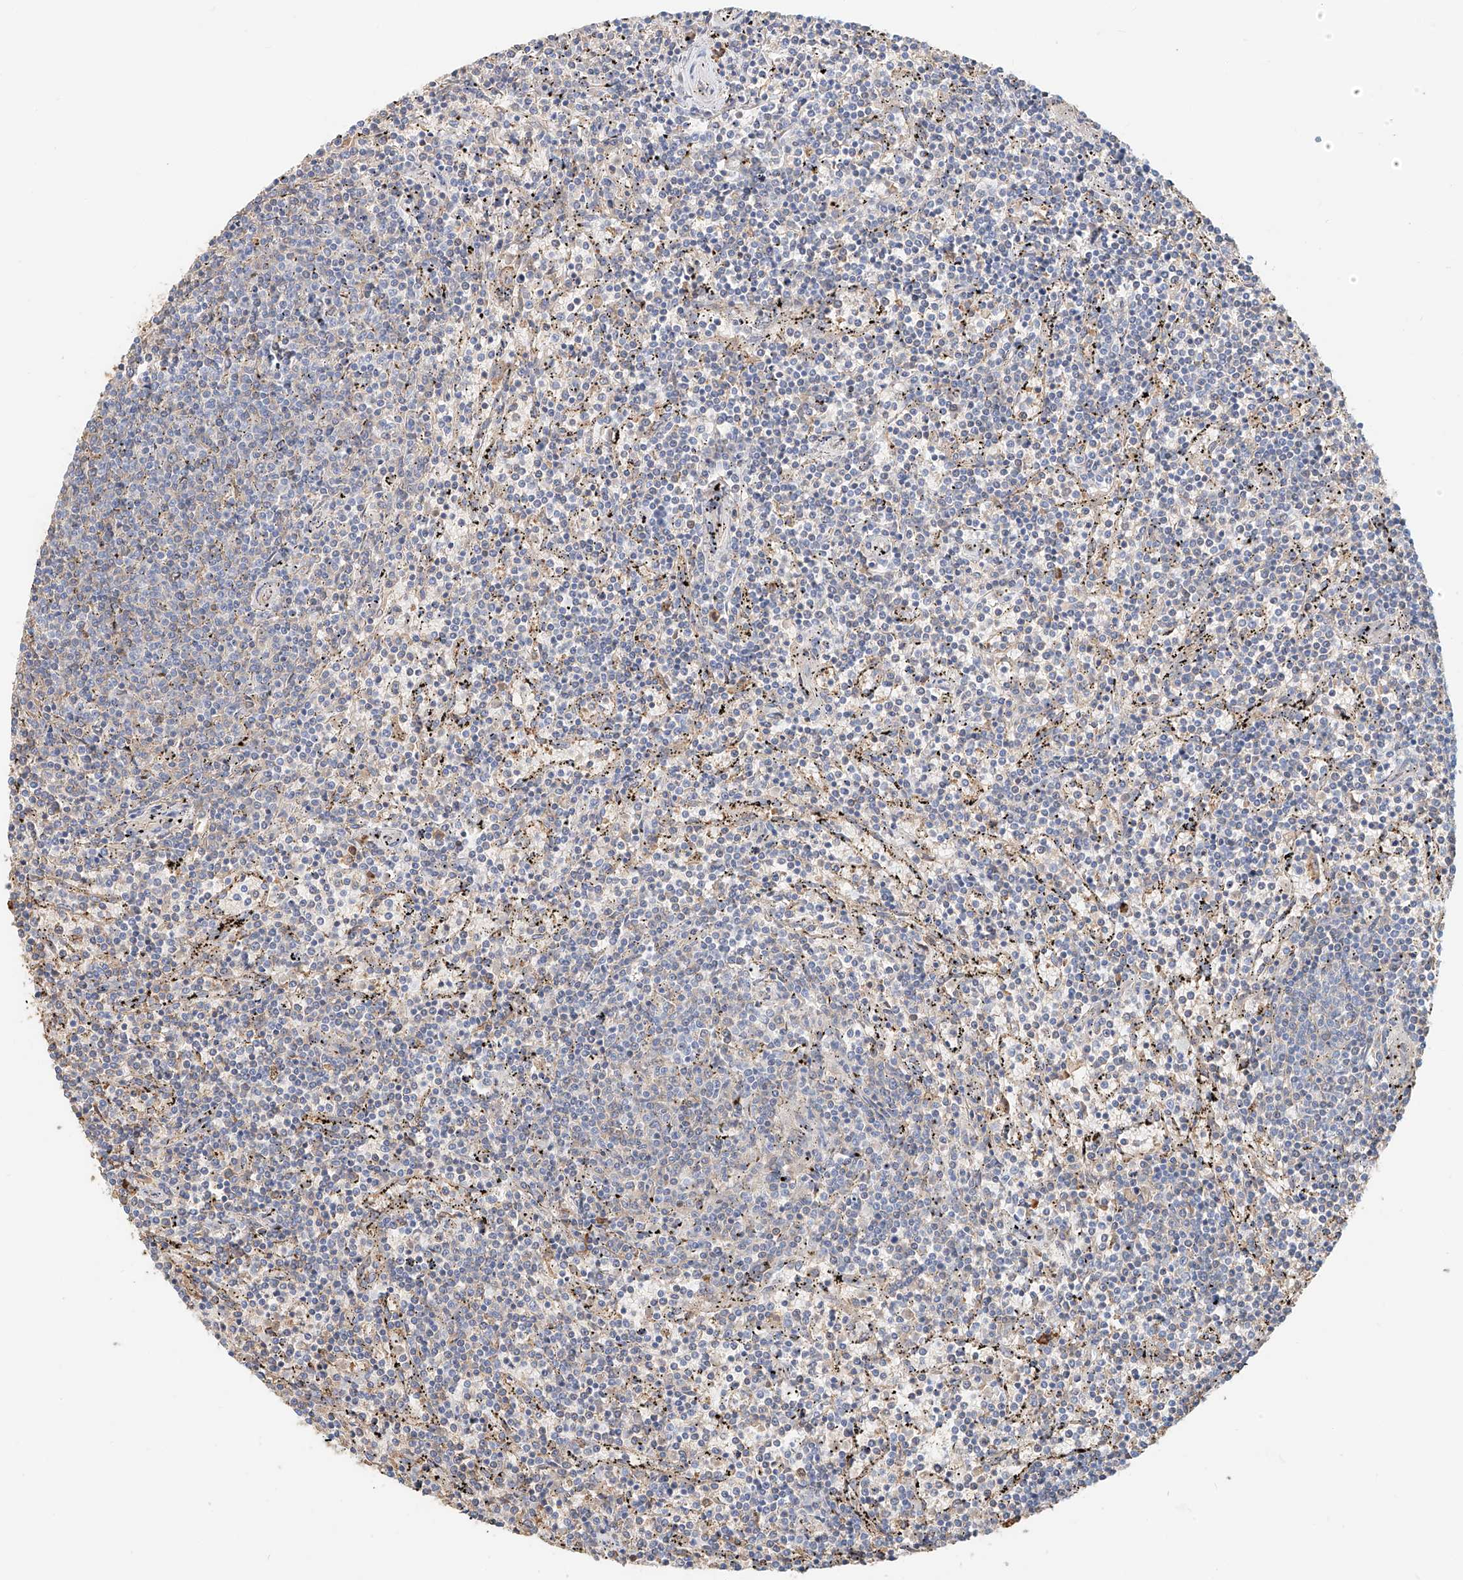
{"staining": {"intensity": "negative", "quantity": "none", "location": "none"}, "tissue": "lymphoma", "cell_type": "Tumor cells", "image_type": "cancer", "snomed": [{"axis": "morphology", "description": "Malignant lymphoma, non-Hodgkin's type, Low grade"}, {"axis": "topography", "description": "Spleen"}], "caption": "Low-grade malignant lymphoma, non-Hodgkin's type was stained to show a protein in brown. There is no significant staining in tumor cells. Nuclei are stained in blue.", "gene": "ZFP30", "patient": {"sex": "female", "age": 50}}